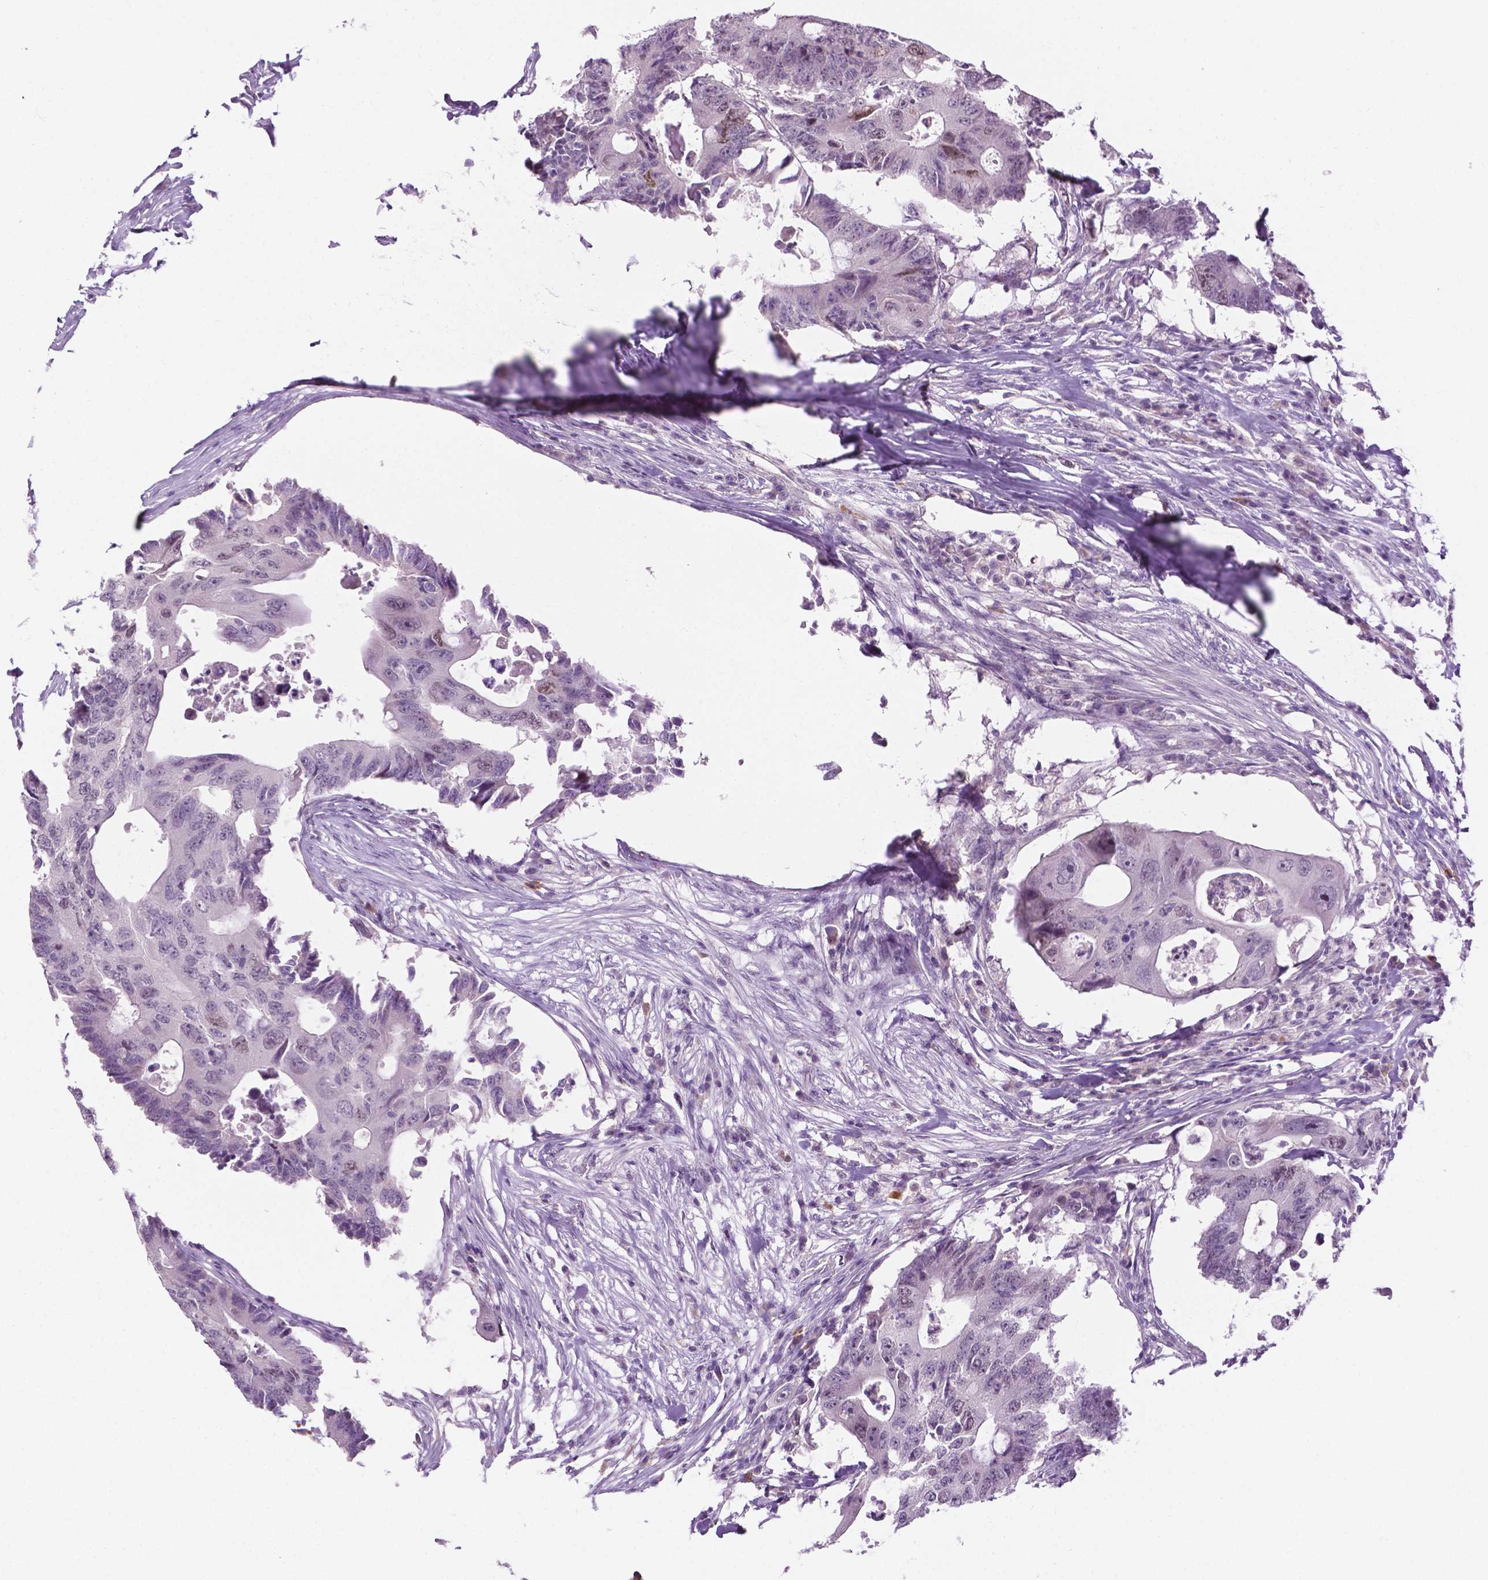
{"staining": {"intensity": "weak", "quantity": "<25%", "location": "nuclear"}, "tissue": "colorectal cancer", "cell_type": "Tumor cells", "image_type": "cancer", "snomed": [{"axis": "morphology", "description": "Adenocarcinoma, NOS"}, {"axis": "topography", "description": "Colon"}], "caption": "Immunohistochemistry image of human colorectal cancer (adenocarcinoma) stained for a protein (brown), which shows no staining in tumor cells.", "gene": "DENND4A", "patient": {"sex": "male", "age": 71}}